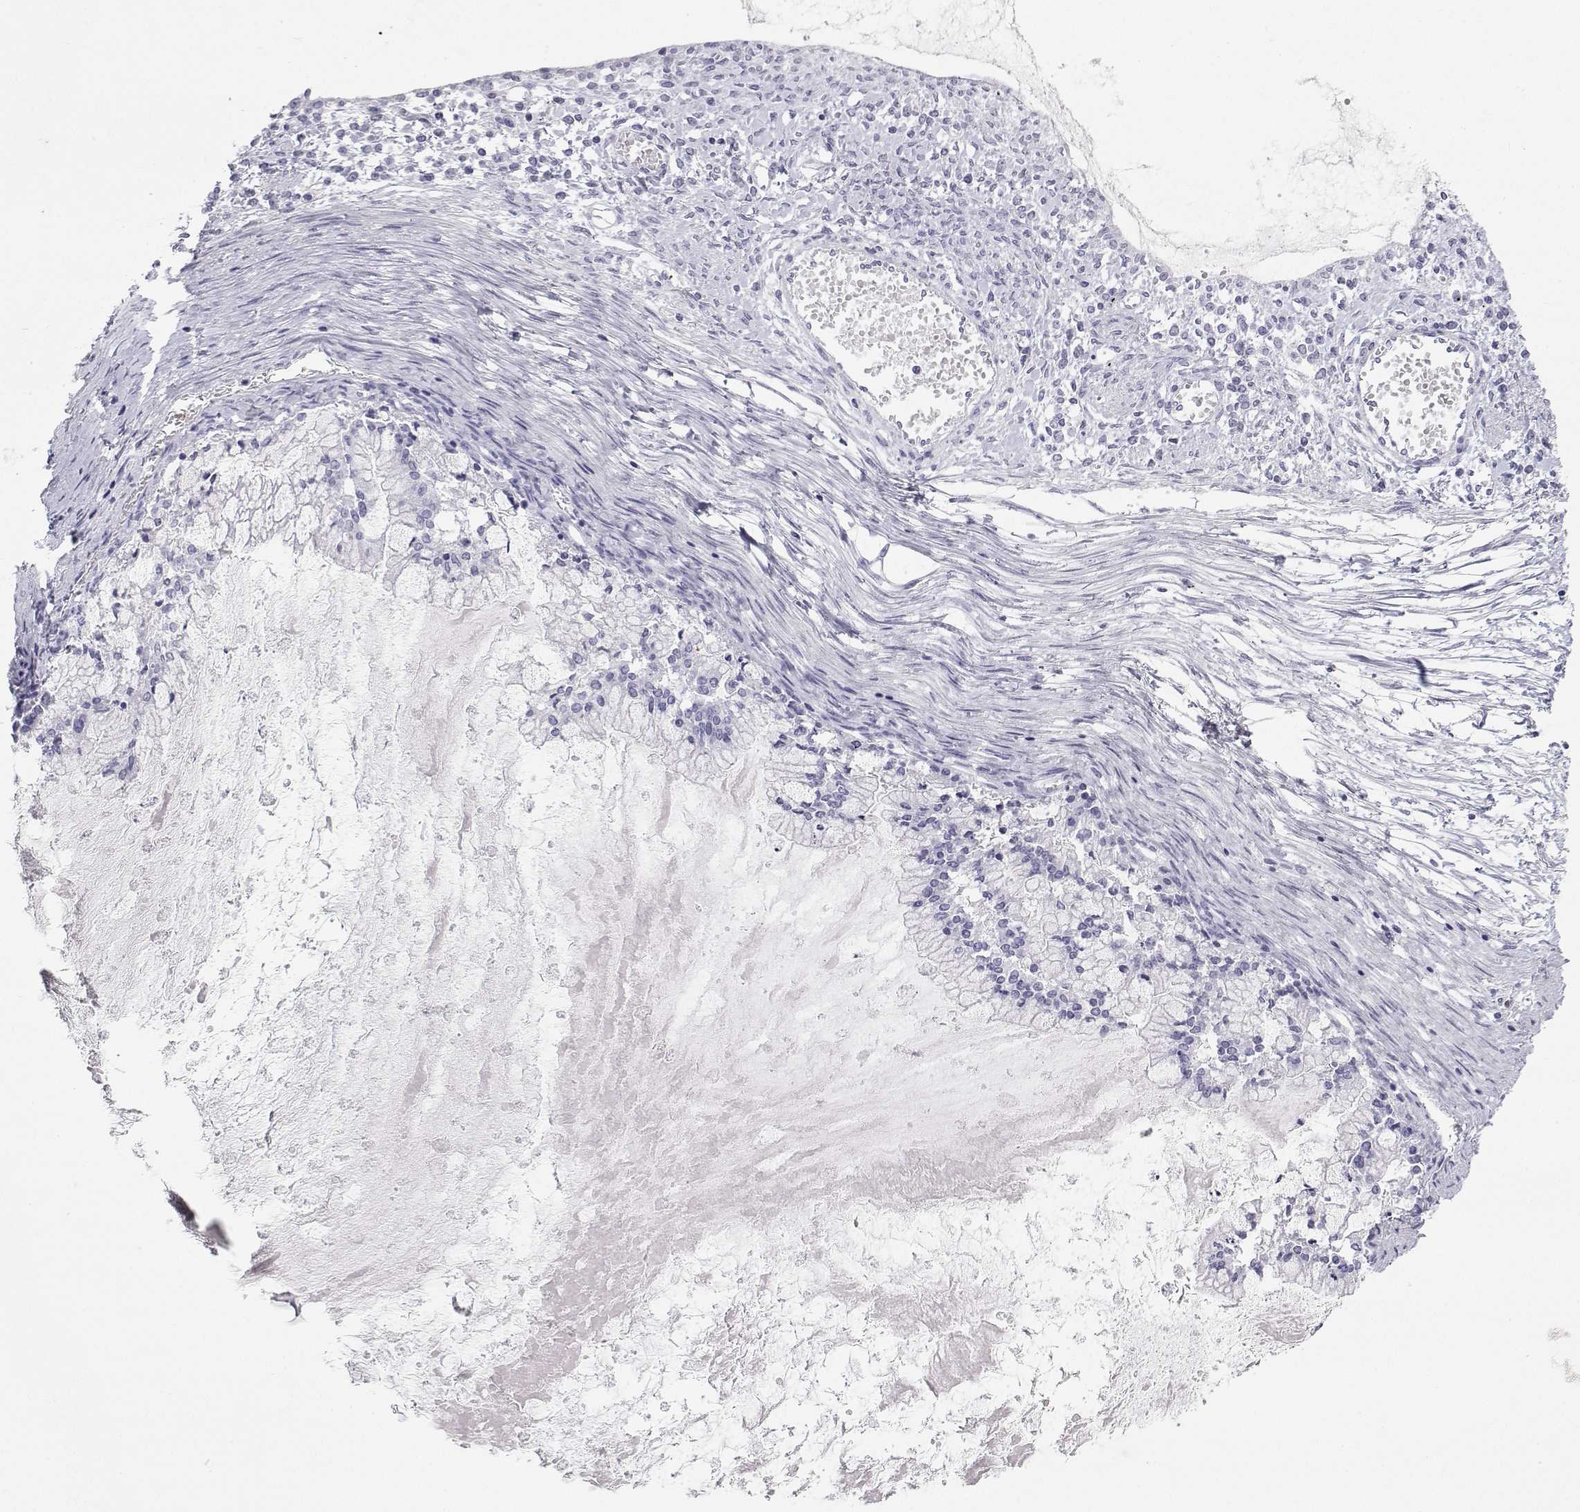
{"staining": {"intensity": "negative", "quantity": "none", "location": "none"}, "tissue": "ovarian cancer", "cell_type": "Tumor cells", "image_type": "cancer", "snomed": [{"axis": "morphology", "description": "Cystadenocarcinoma, mucinous, NOS"}, {"axis": "topography", "description": "Ovary"}], "caption": "Ovarian mucinous cystadenocarcinoma was stained to show a protein in brown. There is no significant staining in tumor cells. The staining is performed using DAB brown chromogen with nuclei counter-stained in using hematoxylin.", "gene": "SFTPB", "patient": {"sex": "female", "age": 67}}